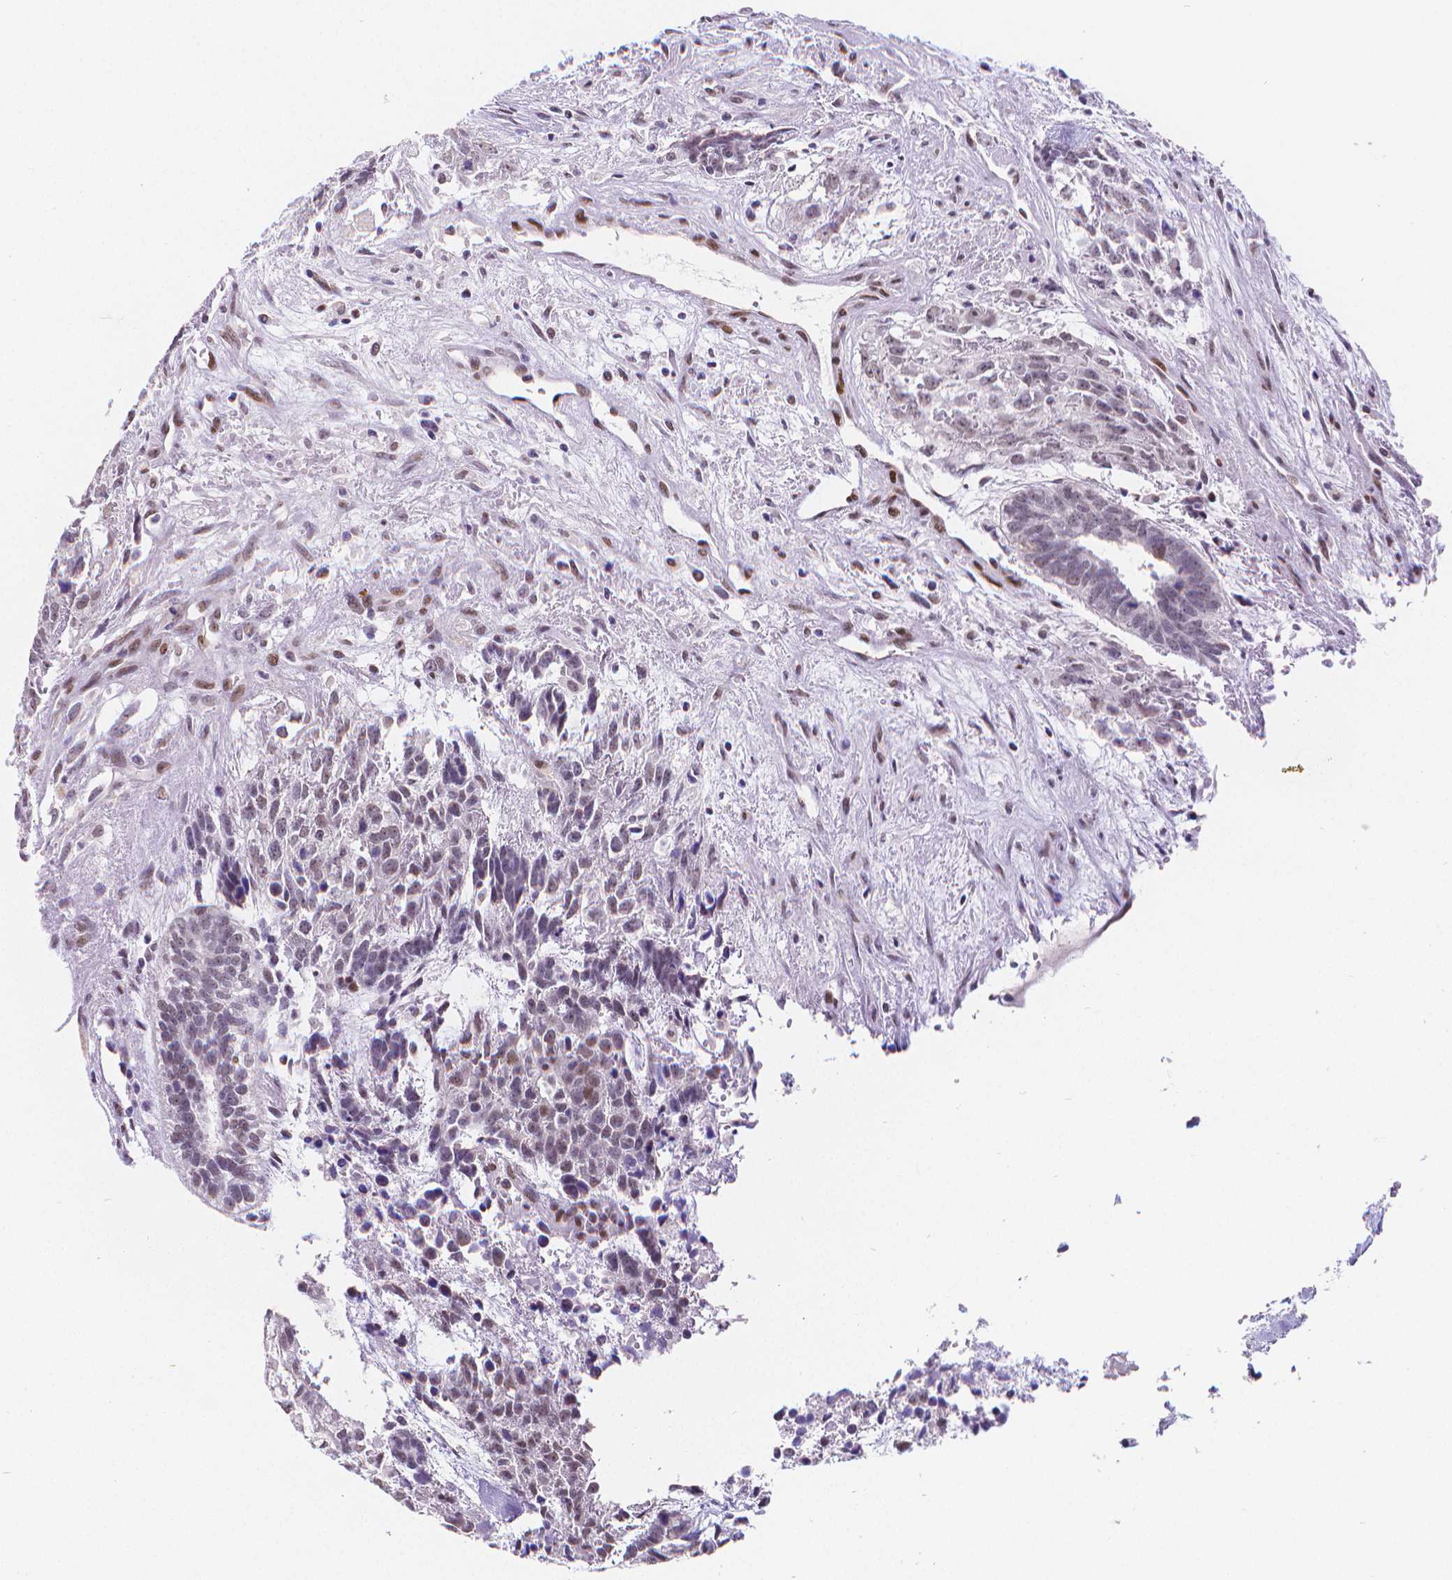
{"staining": {"intensity": "weak", "quantity": "<25%", "location": "nuclear"}, "tissue": "testis cancer", "cell_type": "Tumor cells", "image_type": "cancer", "snomed": [{"axis": "morphology", "description": "Carcinoma, Embryonal, NOS"}, {"axis": "topography", "description": "Testis"}], "caption": "This is an immunohistochemistry (IHC) micrograph of human testis cancer (embryonal carcinoma). There is no staining in tumor cells.", "gene": "MEF2C", "patient": {"sex": "male", "age": 23}}